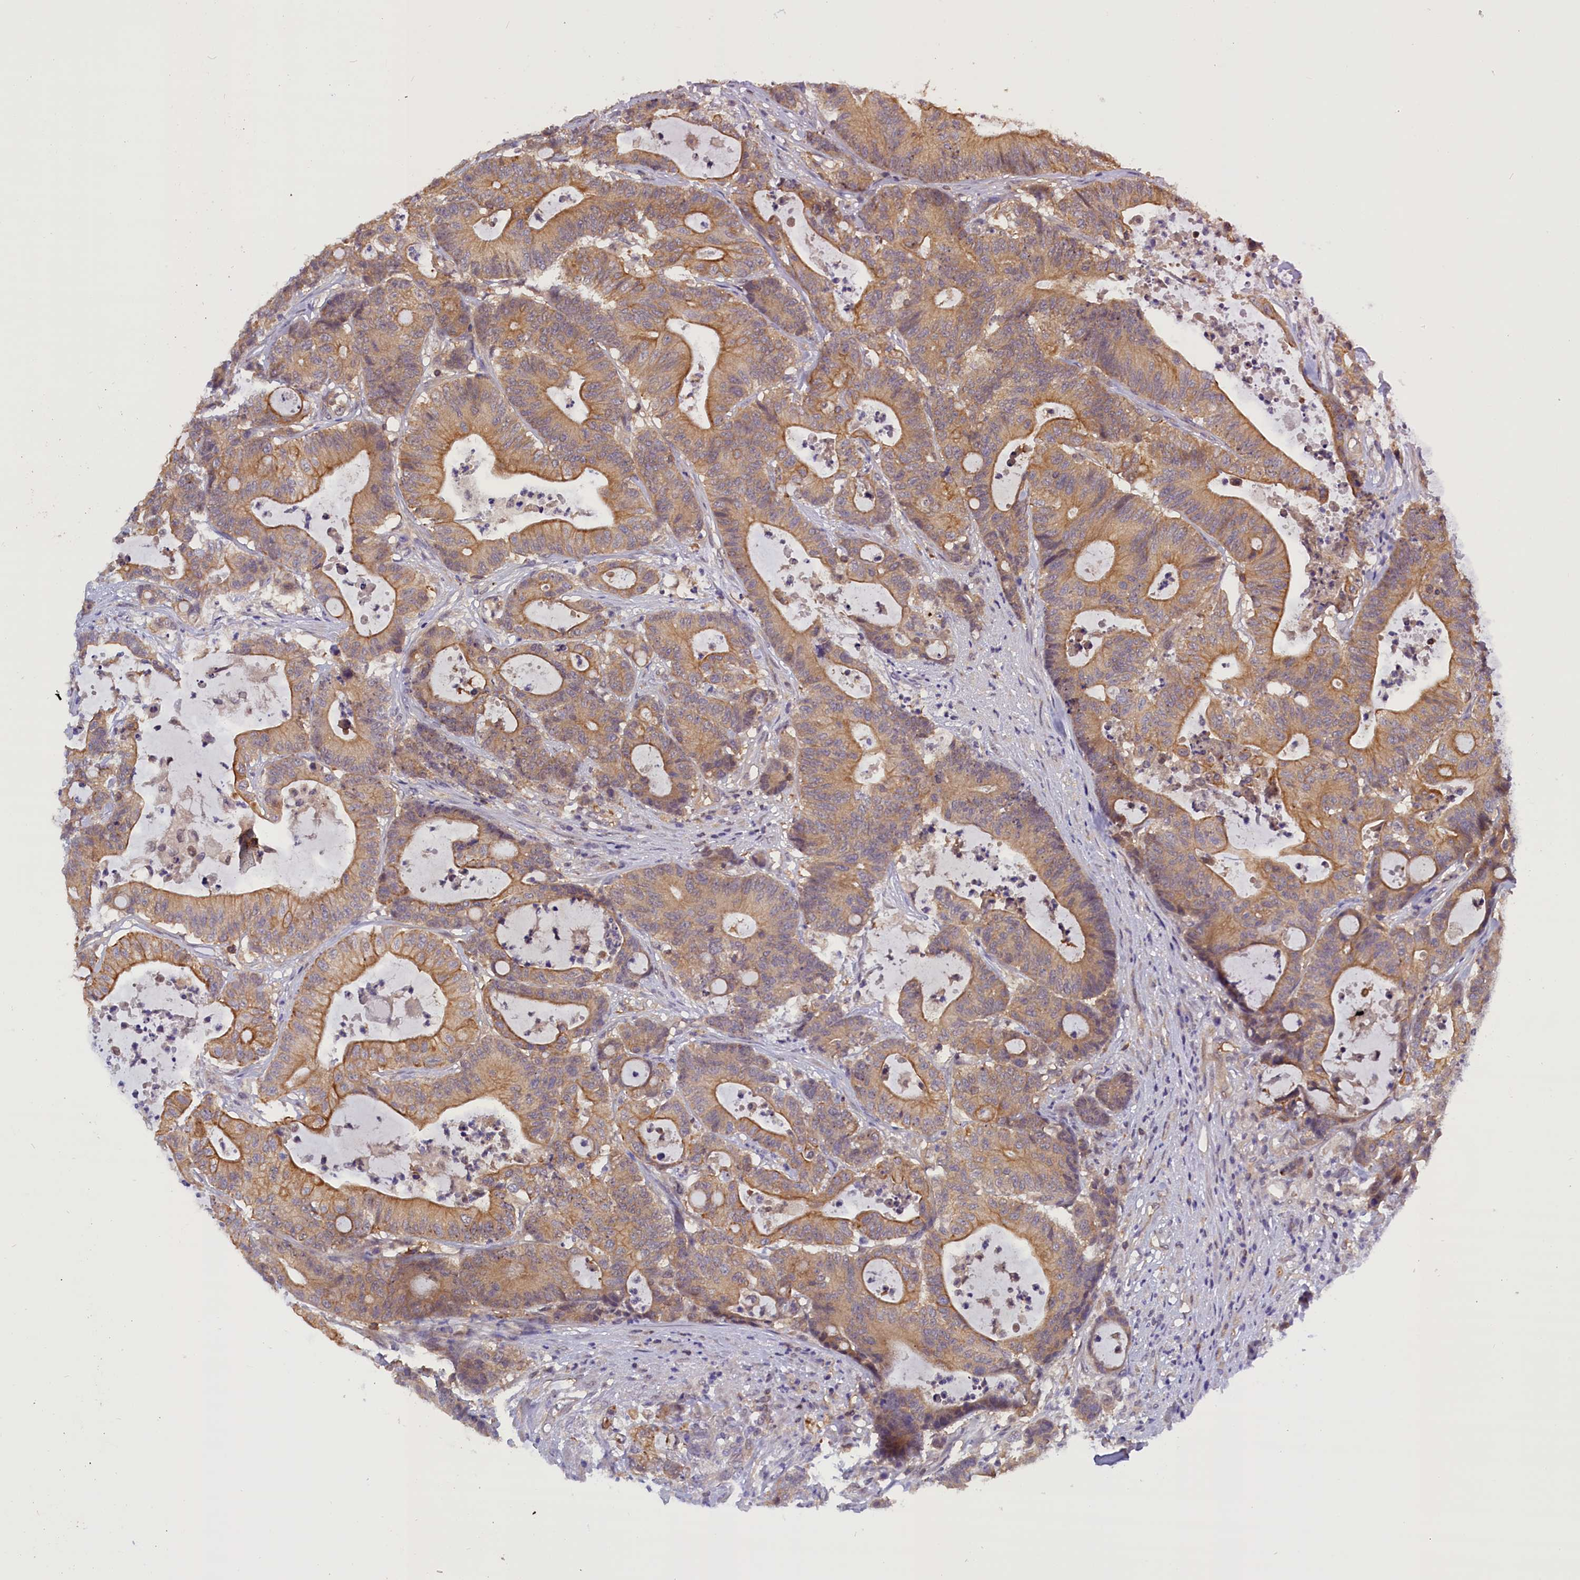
{"staining": {"intensity": "moderate", "quantity": ">75%", "location": "cytoplasmic/membranous"}, "tissue": "colorectal cancer", "cell_type": "Tumor cells", "image_type": "cancer", "snomed": [{"axis": "morphology", "description": "Adenocarcinoma, NOS"}, {"axis": "topography", "description": "Colon"}], "caption": "The photomicrograph reveals immunohistochemical staining of adenocarcinoma (colorectal). There is moderate cytoplasmic/membranous expression is appreciated in about >75% of tumor cells. The staining was performed using DAB (3,3'-diaminobenzidine), with brown indicating positive protein expression. Nuclei are stained blue with hematoxylin.", "gene": "TBCB", "patient": {"sex": "female", "age": 84}}